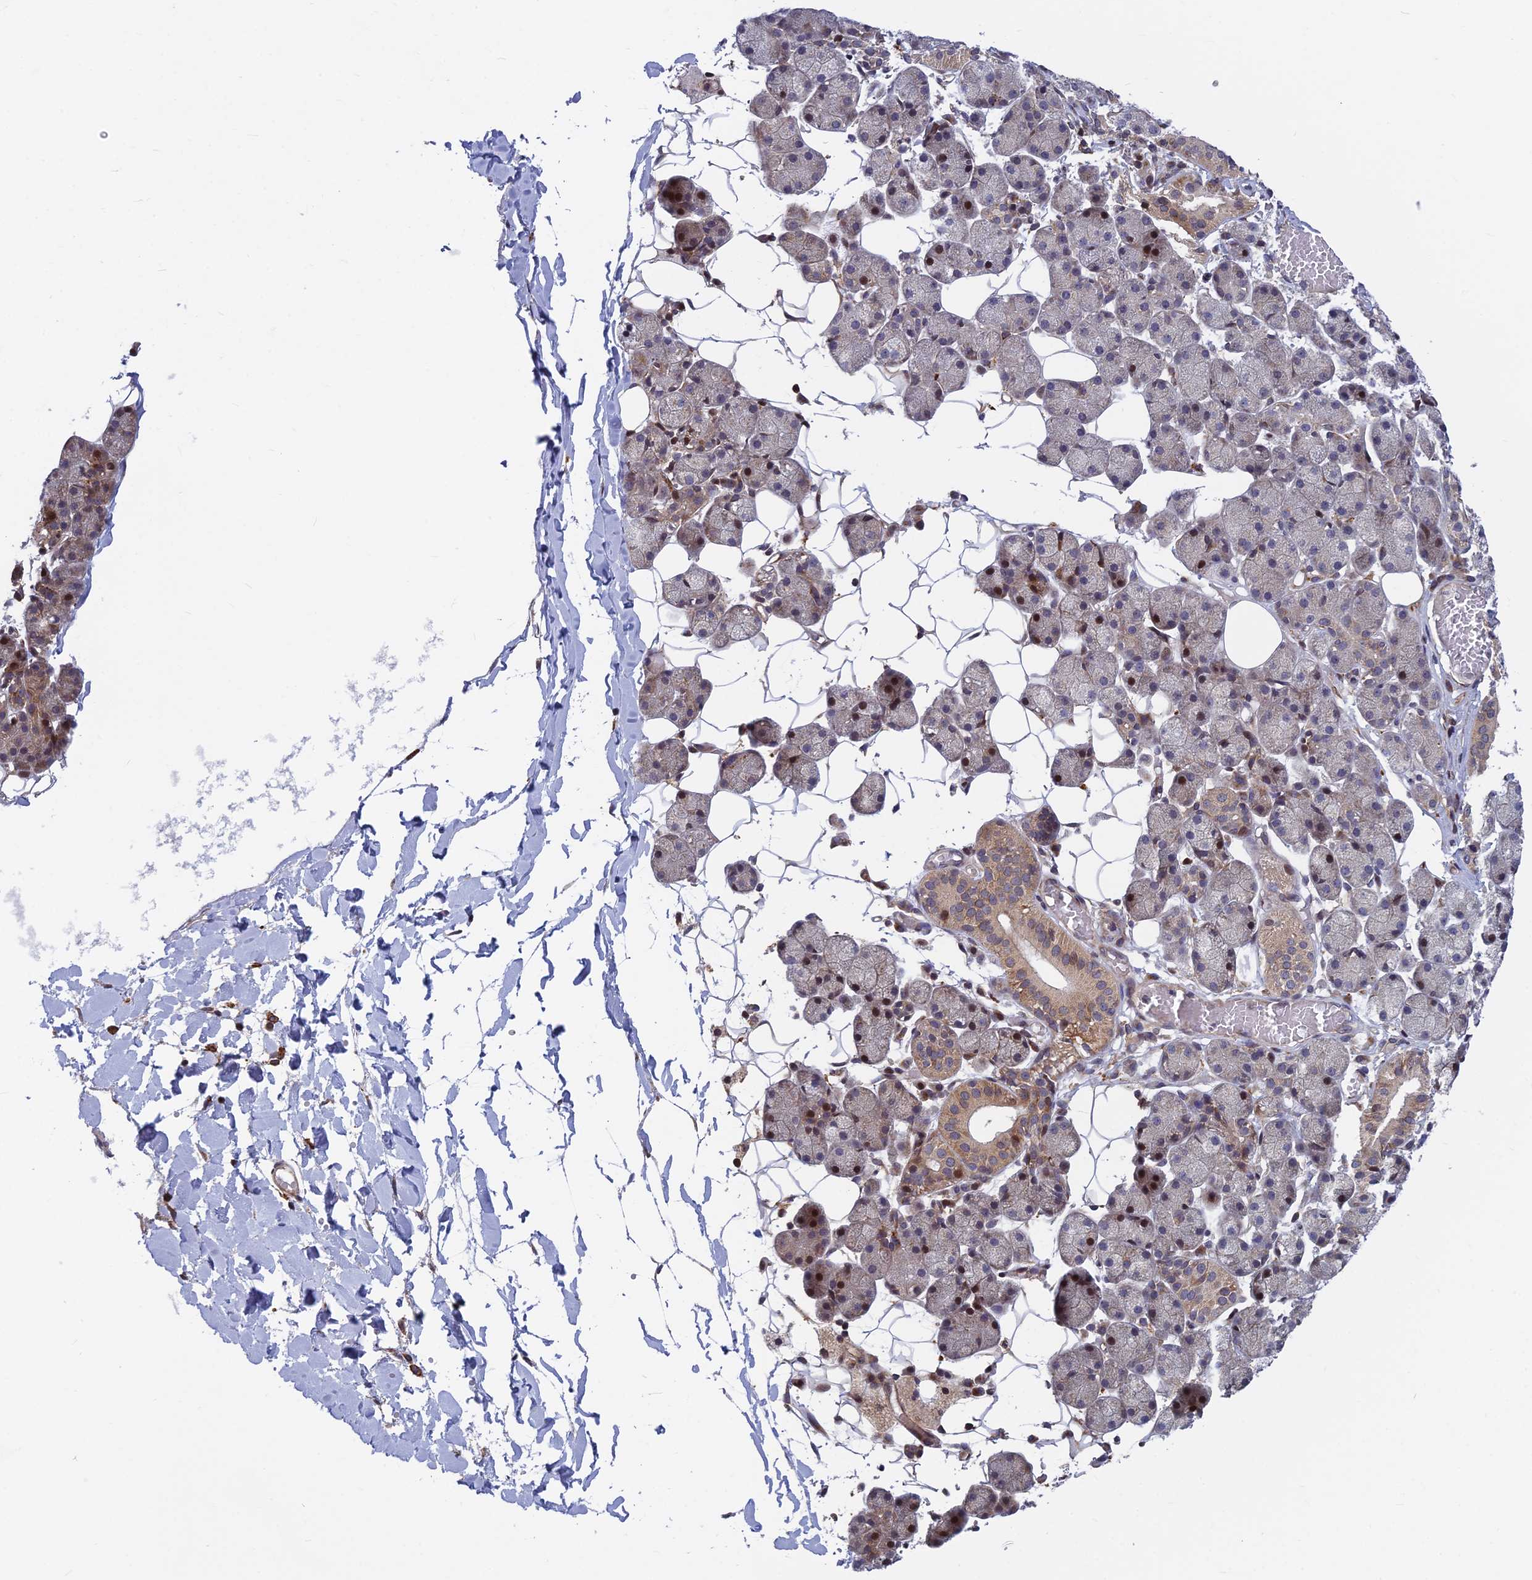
{"staining": {"intensity": "strong", "quantity": "<25%", "location": "cytoplasmic/membranous,nuclear"}, "tissue": "salivary gland", "cell_type": "Glandular cells", "image_type": "normal", "snomed": [{"axis": "morphology", "description": "Normal tissue, NOS"}, {"axis": "topography", "description": "Salivary gland"}], "caption": "Immunohistochemical staining of unremarkable salivary gland exhibits medium levels of strong cytoplasmic/membranous,nuclear positivity in about <25% of glandular cells.", "gene": "COMMD2", "patient": {"sex": "female", "age": 33}}